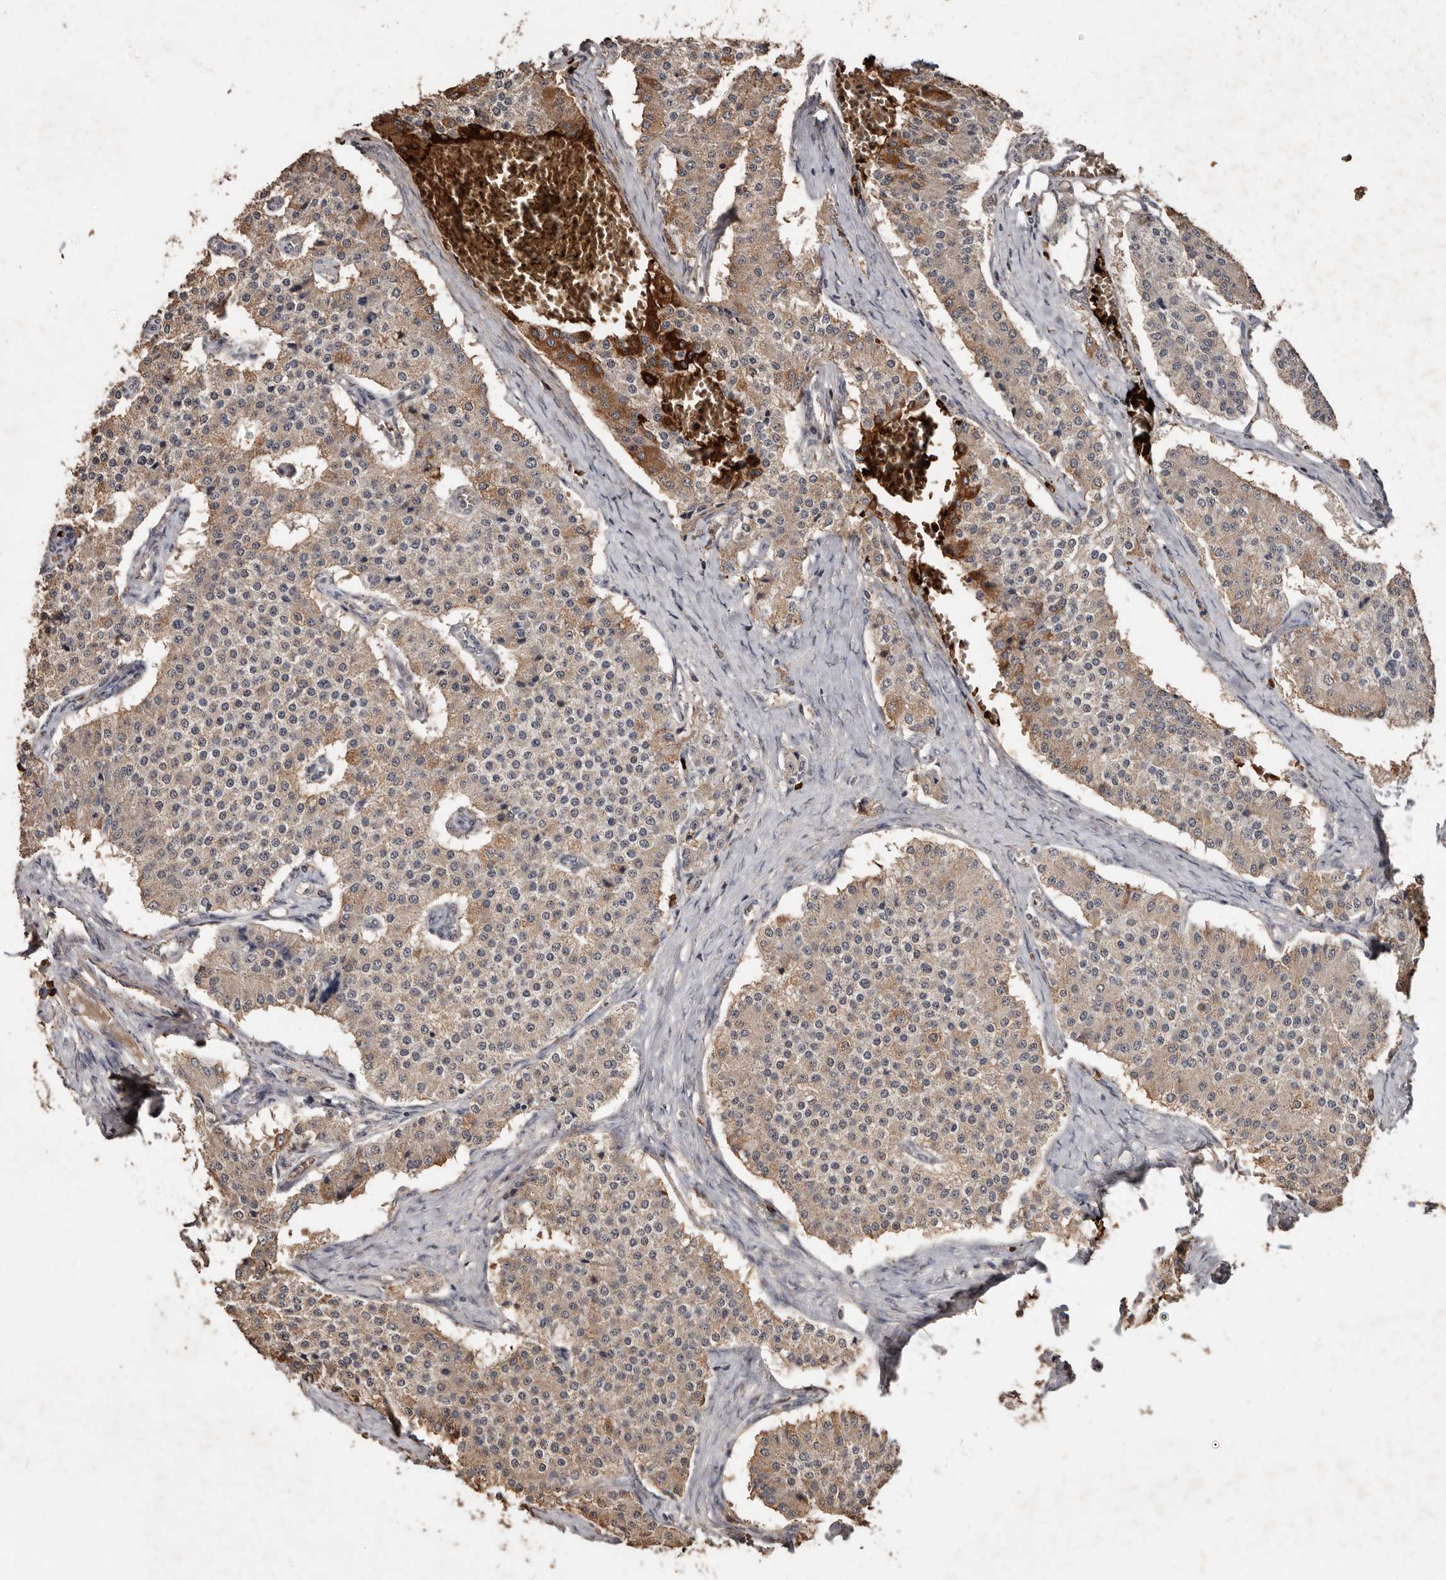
{"staining": {"intensity": "moderate", "quantity": "<25%", "location": "cytoplasmic/membranous"}, "tissue": "carcinoid", "cell_type": "Tumor cells", "image_type": "cancer", "snomed": [{"axis": "morphology", "description": "Carcinoid, malignant, NOS"}, {"axis": "topography", "description": "Colon"}], "caption": "IHC of carcinoid (malignant) reveals low levels of moderate cytoplasmic/membranous positivity in approximately <25% of tumor cells.", "gene": "GRAMD2A", "patient": {"sex": "female", "age": 52}}